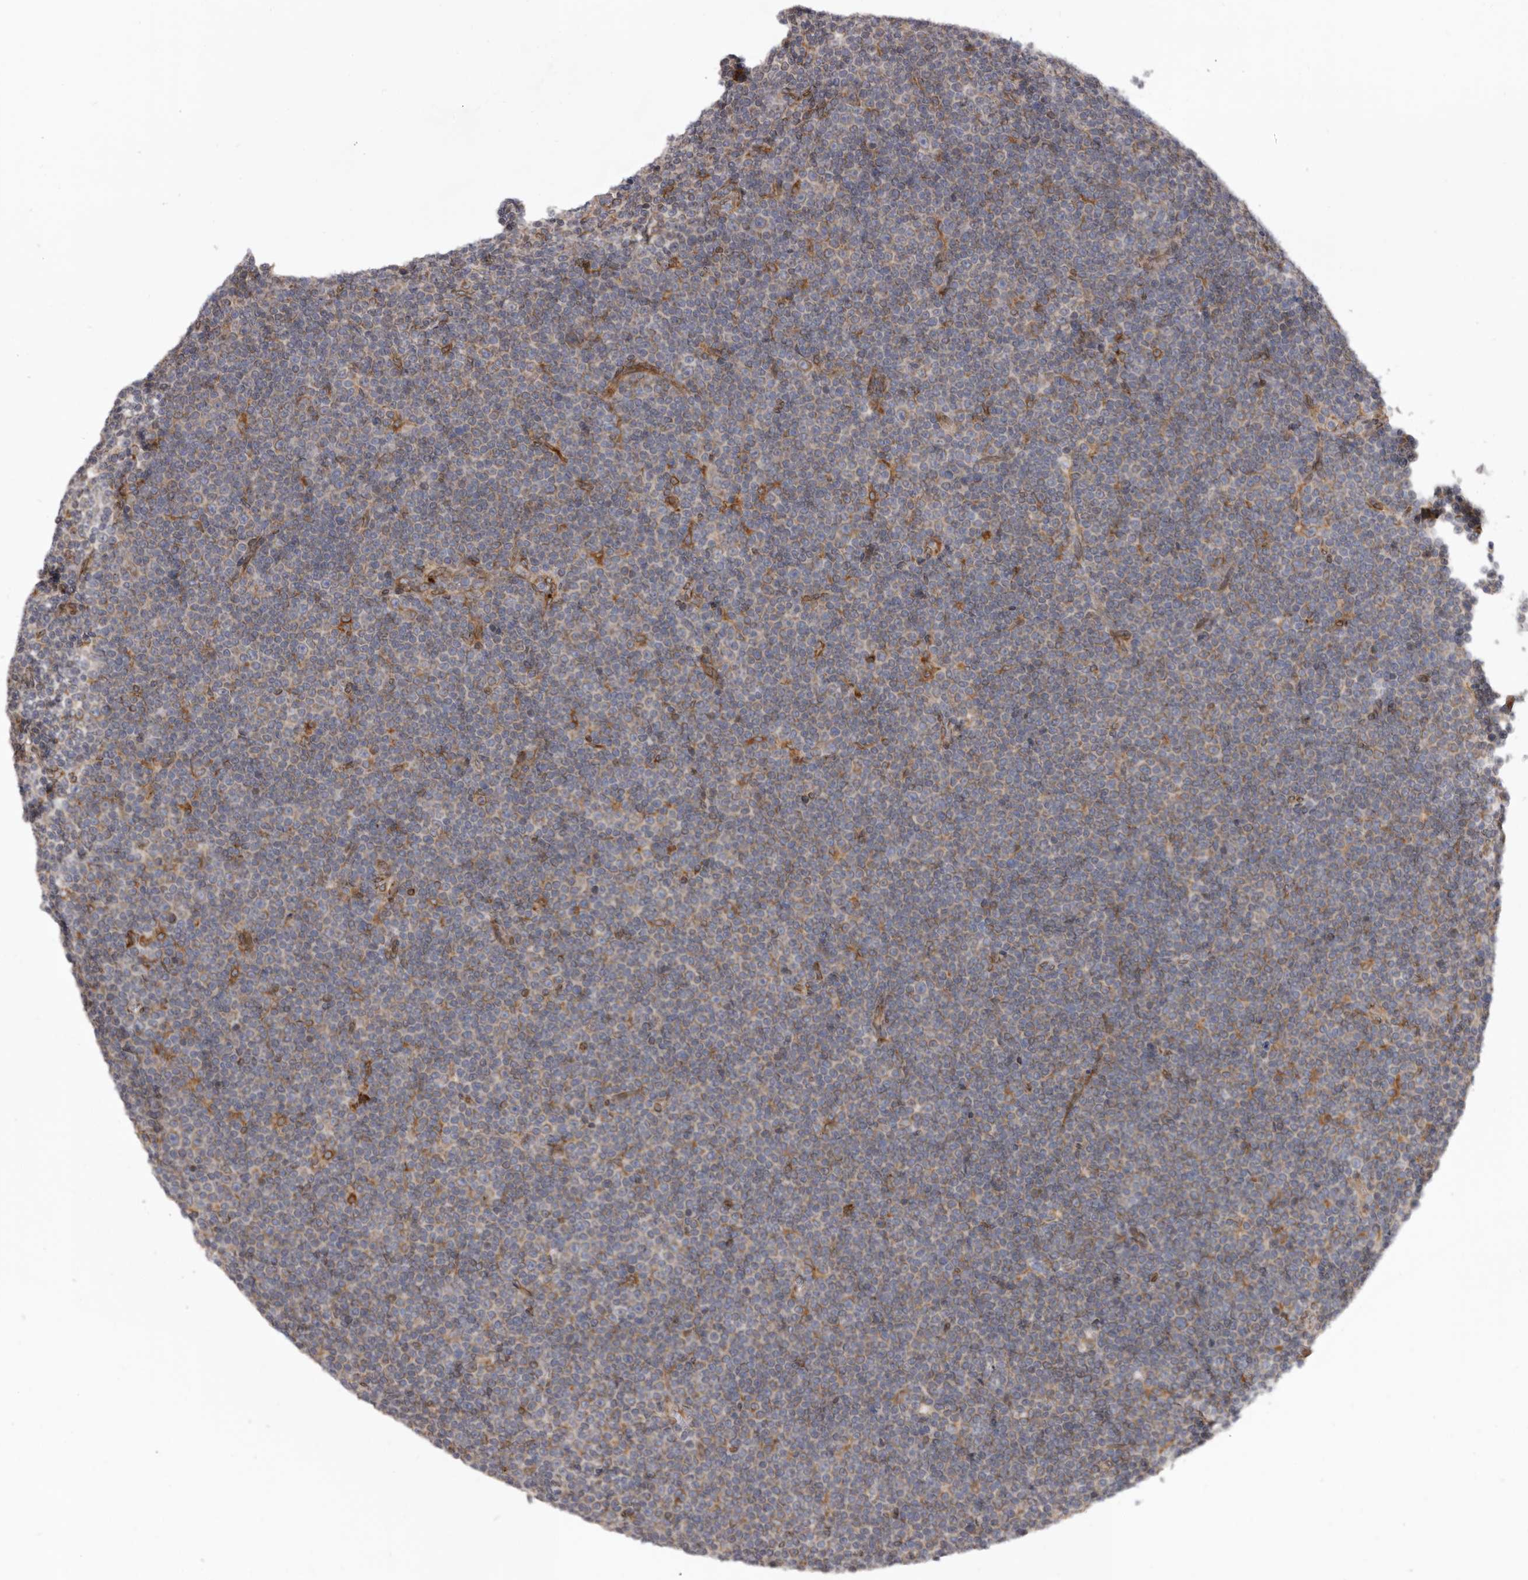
{"staining": {"intensity": "weak", "quantity": "<25%", "location": "cytoplasmic/membranous"}, "tissue": "lymphoma", "cell_type": "Tumor cells", "image_type": "cancer", "snomed": [{"axis": "morphology", "description": "Malignant lymphoma, non-Hodgkin's type, Low grade"}, {"axis": "topography", "description": "Lymph node"}], "caption": "Lymphoma was stained to show a protein in brown. There is no significant positivity in tumor cells.", "gene": "C4orf3", "patient": {"sex": "female", "age": 67}}